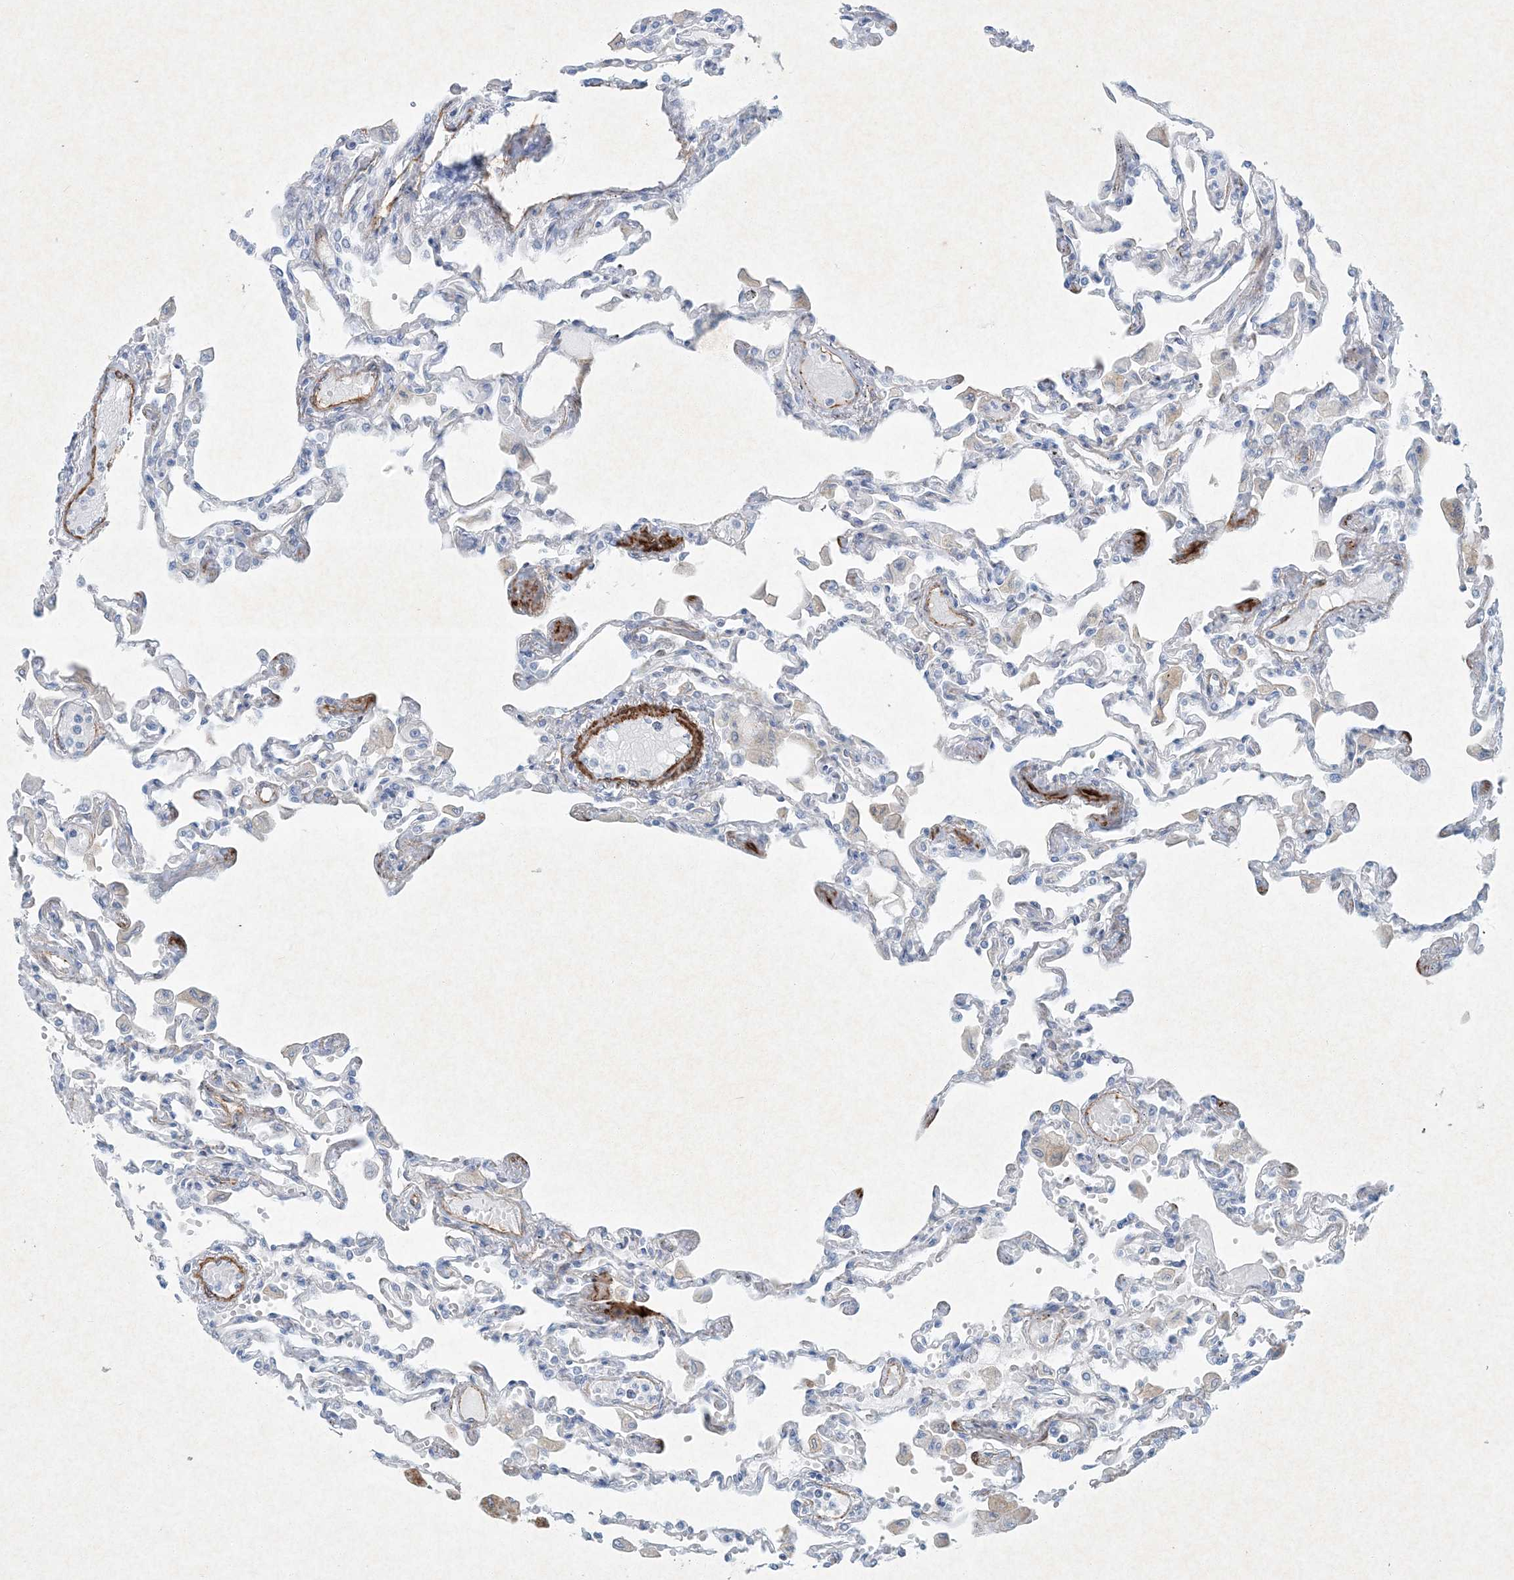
{"staining": {"intensity": "negative", "quantity": "none", "location": "none"}, "tissue": "lung", "cell_type": "Alveolar cells", "image_type": "normal", "snomed": [{"axis": "morphology", "description": "Normal tissue, NOS"}, {"axis": "topography", "description": "Bronchus"}, {"axis": "topography", "description": "Lung"}], "caption": "IHC image of unremarkable lung: human lung stained with DAB (3,3'-diaminobenzidine) shows no significant protein positivity in alveolar cells.", "gene": "PGM5", "patient": {"sex": "female", "age": 49}}